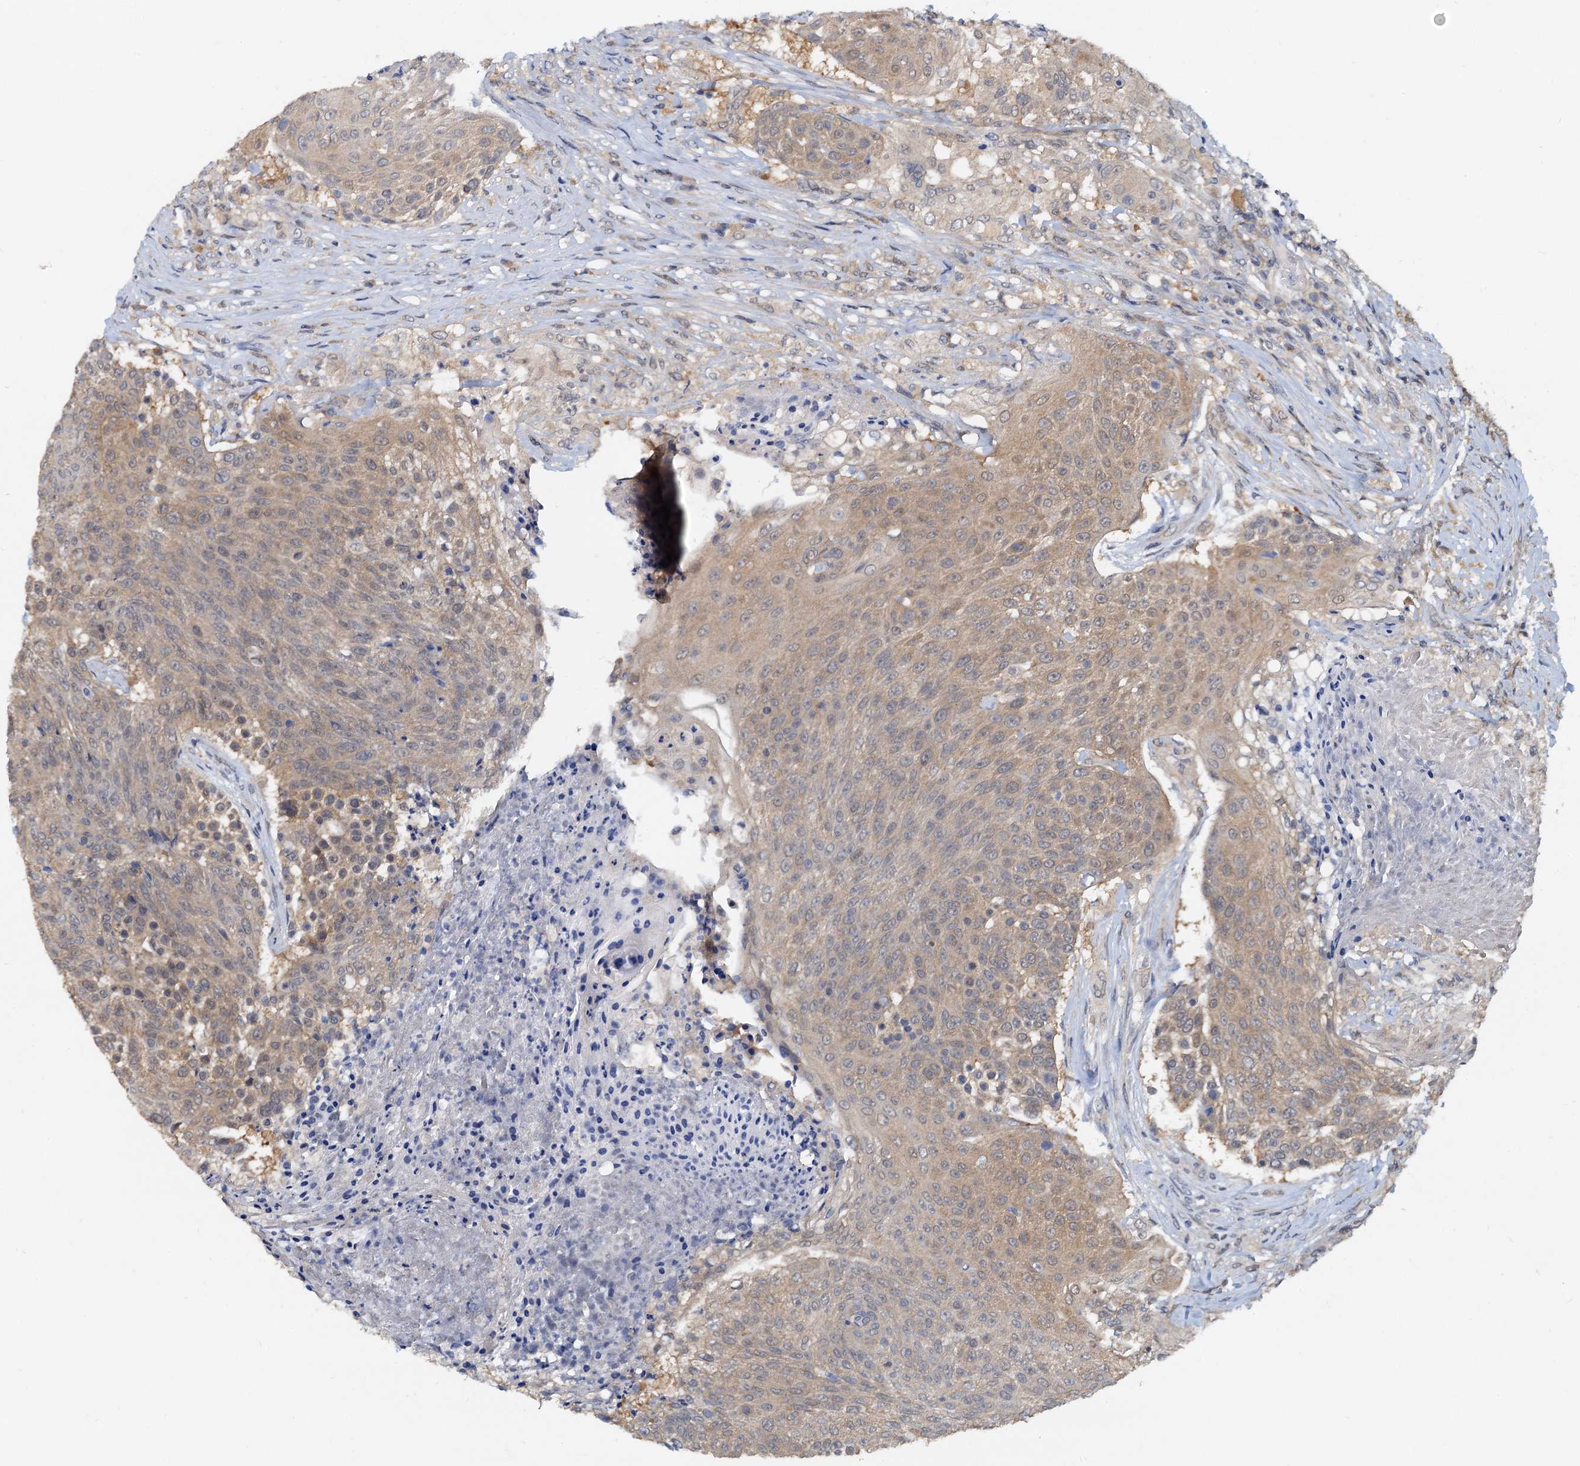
{"staining": {"intensity": "weak", "quantity": ">75%", "location": "cytoplasmic/membranous"}, "tissue": "urothelial cancer", "cell_type": "Tumor cells", "image_type": "cancer", "snomed": [{"axis": "morphology", "description": "Urothelial carcinoma, High grade"}, {"axis": "topography", "description": "Urinary bladder"}], "caption": "Urothelial cancer was stained to show a protein in brown. There is low levels of weak cytoplasmic/membranous staining in approximately >75% of tumor cells.", "gene": "PTGES3", "patient": {"sex": "female", "age": 63}}